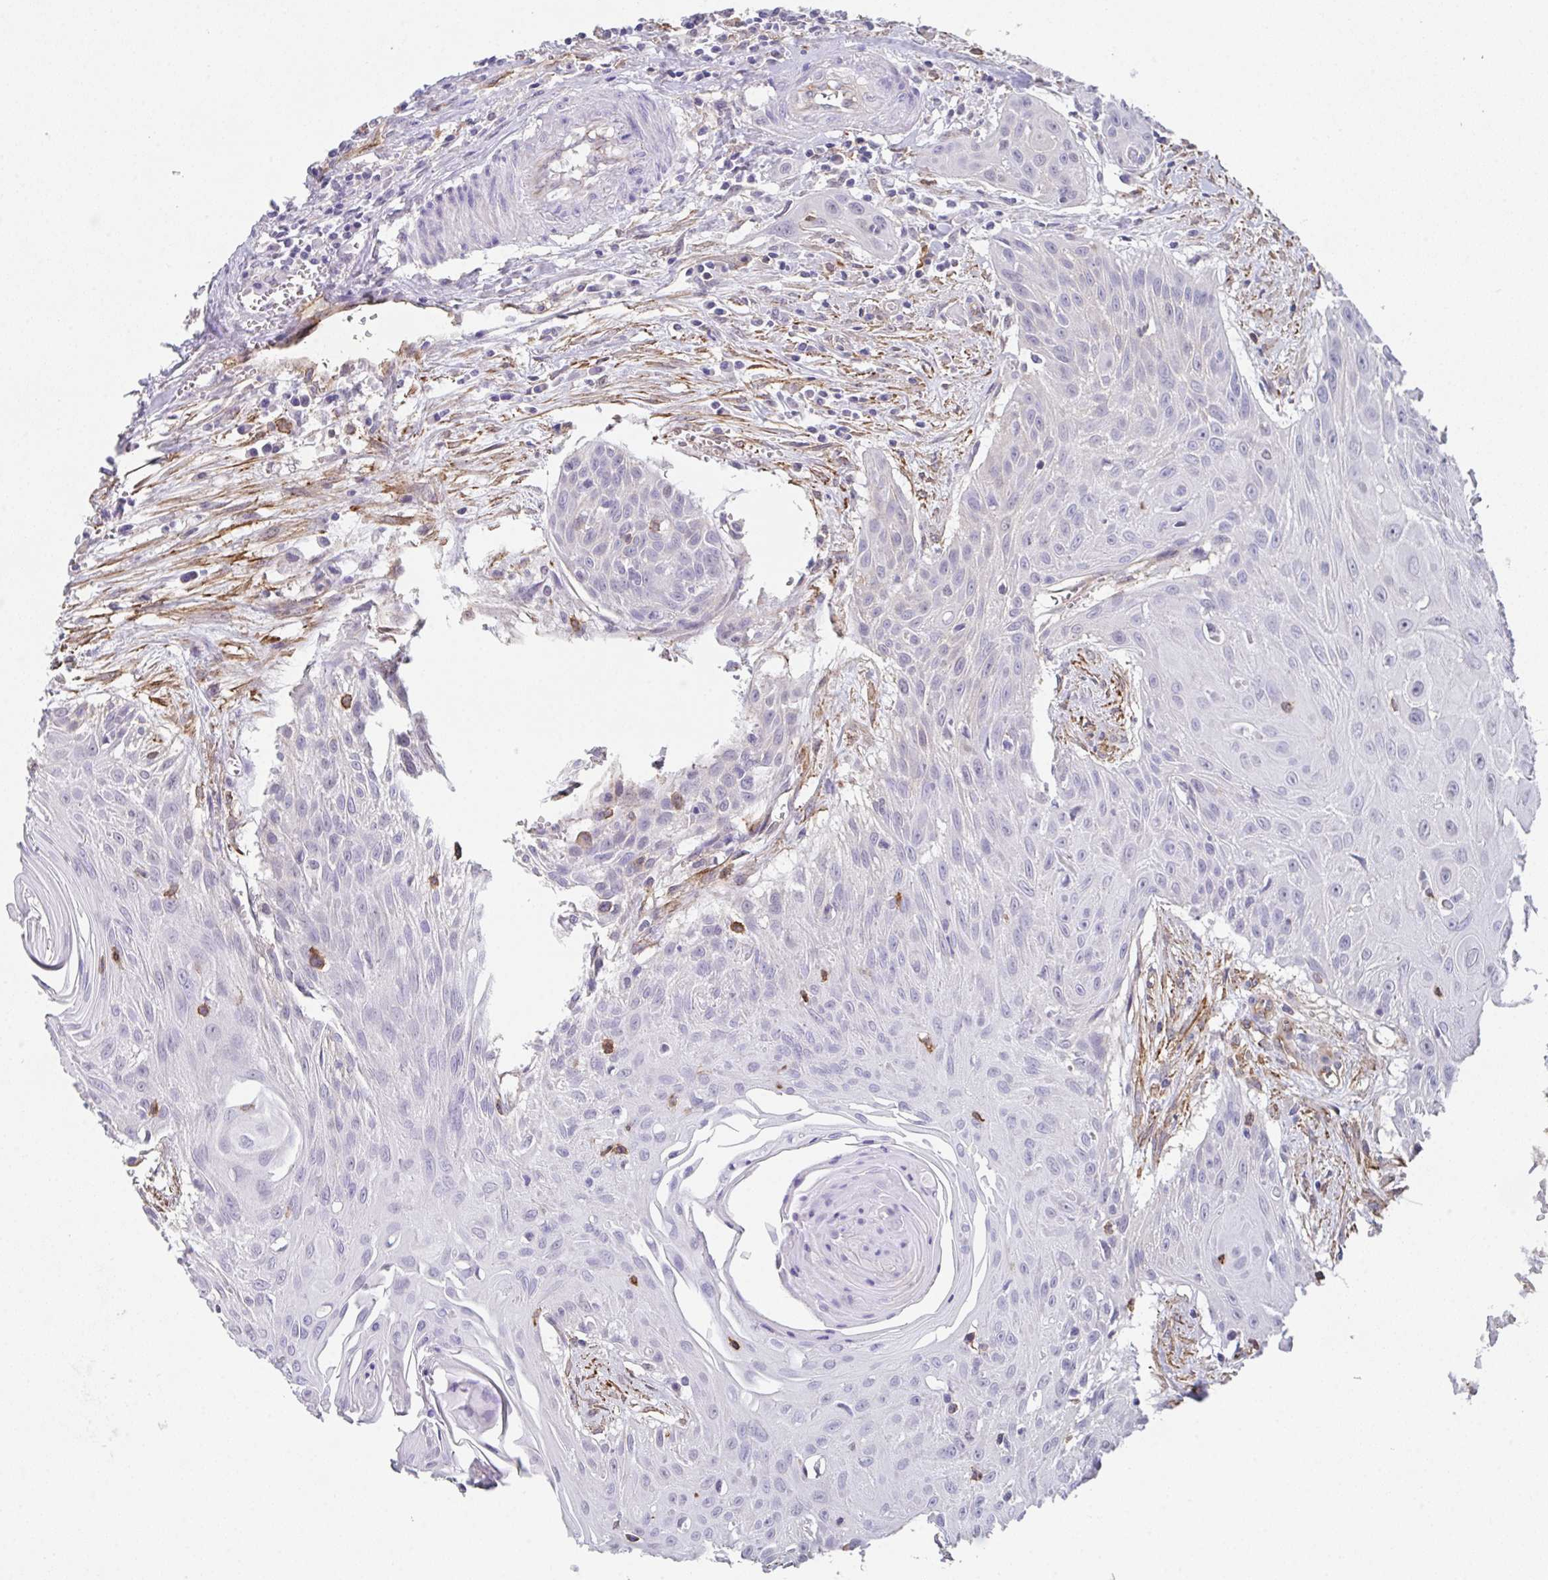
{"staining": {"intensity": "negative", "quantity": "none", "location": "none"}, "tissue": "head and neck cancer", "cell_type": "Tumor cells", "image_type": "cancer", "snomed": [{"axis": "morphology", "description": "Squamous cell carcinoma, NOS"}, {"axis": "topography", "description": "Lymph node"}, {"axis": "topography", "description": "Salivary gland"}, {"axis": "topography", "description": "Head-Neck"}], "caption": "High magnification brightfield microscopy of squamous cell carcinoma (head and neck) stained with DAB (3,3'-diaminobenzidine) (brown) and counterstained with hematoxylin (blue): tumor cells show no significant staining.", "gene": "DBN1", "patient": {"sex": "female", "age": 74}}